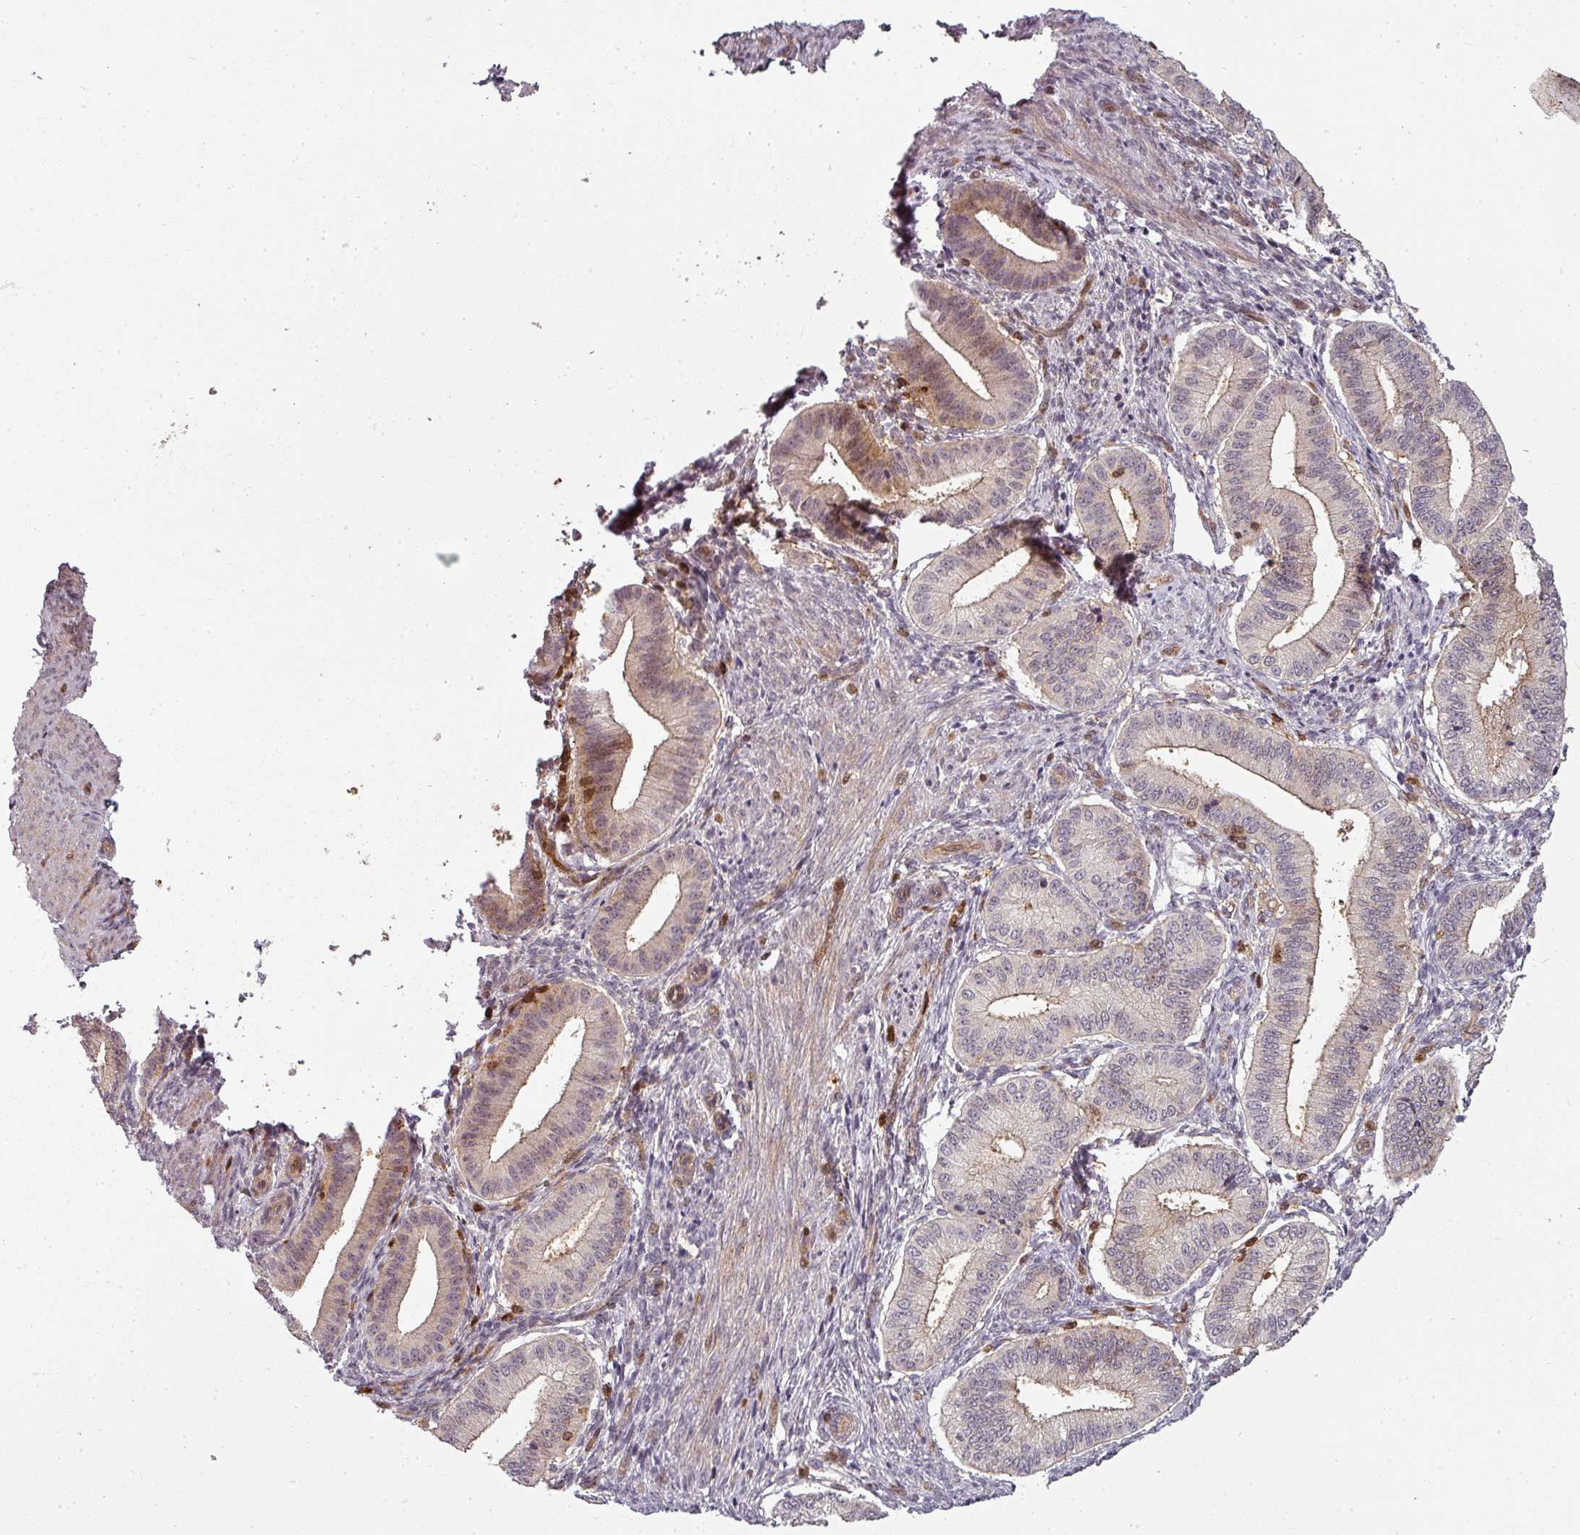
{"staining": {"intensity": "negative", "quantity": "none", "location": "none"}, "tissue": "endometrium", "cell_type": "Cells in endometrial stroma", "image_type": "normal", "snomed": [{"axis": "morphology", "description": "Normal tissue, NOS"}, {"axis": "topography", "description": "Endometrium"}], "caption": "This is an immunohistochemistry (IHC) photomicrograph of benign human endometrium. There is no expression in cells in endometrial stroma.", "gene": "CLIC1", "patient": {"sex": "female", "age": 39}}